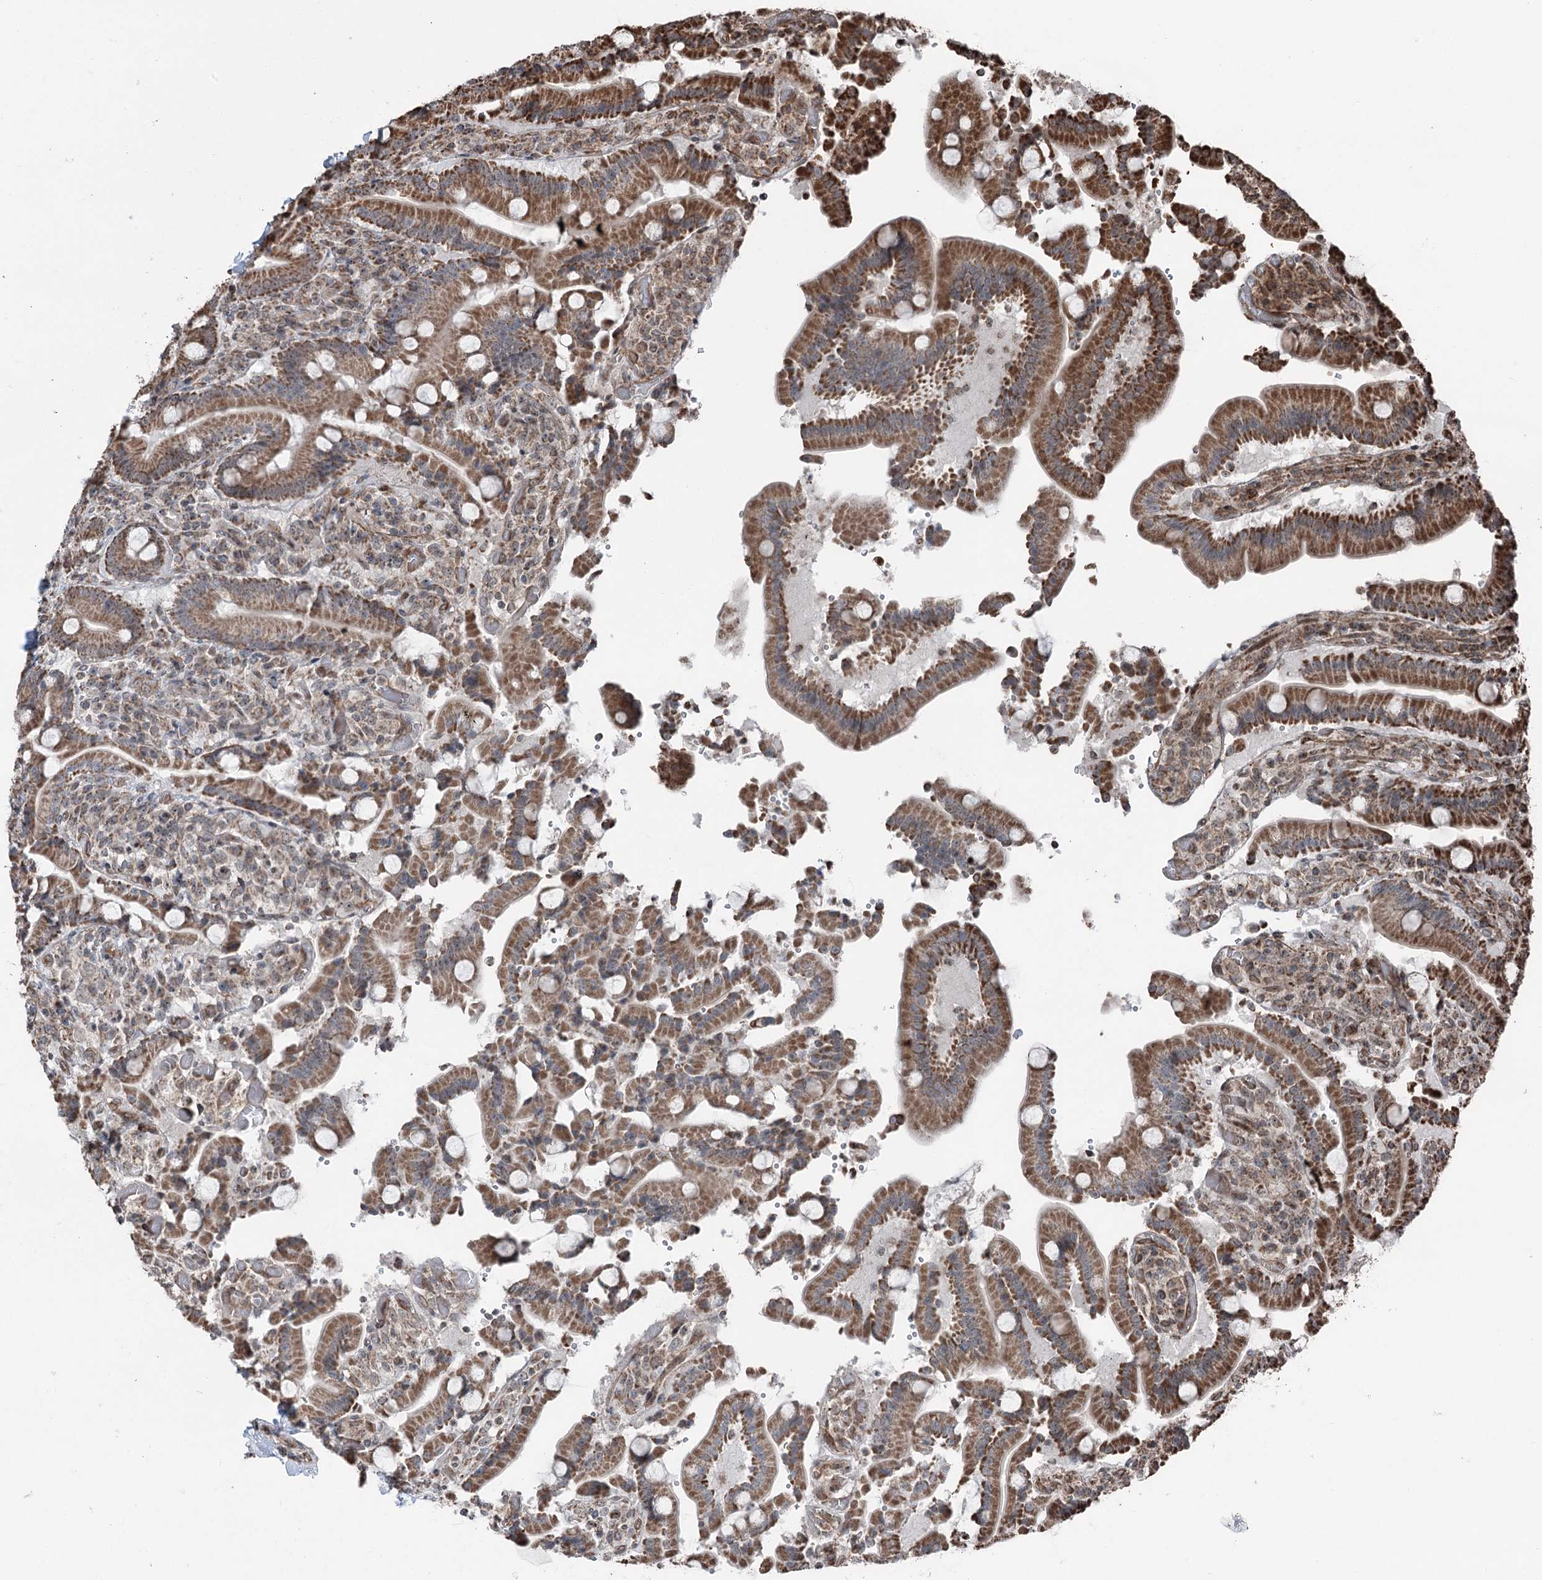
{"staining": {"intensity": "moderate", "quantity": ">75%", "location": "cytoplasmic/membranous"}, "tissue": "duodenum", "cell_type": "Glandular cells", "image_type": "normal", "snomed": [{"axis": "morphology", "description": "Normal tissue, NOS"}, {"axis": "topography", "description": "Duodenum"}], "caption": "A brown stain highlights moderate cytoplasmic/membranous staining of a protein in glandular cells of unremarkable human duodenum. (Stains: DAB in brown, nuclei in blue, Microscopy: brightfield microscopy at high magnification).", "gene": "STEEP1", "patient": {"sex": "female", "age": 62}}